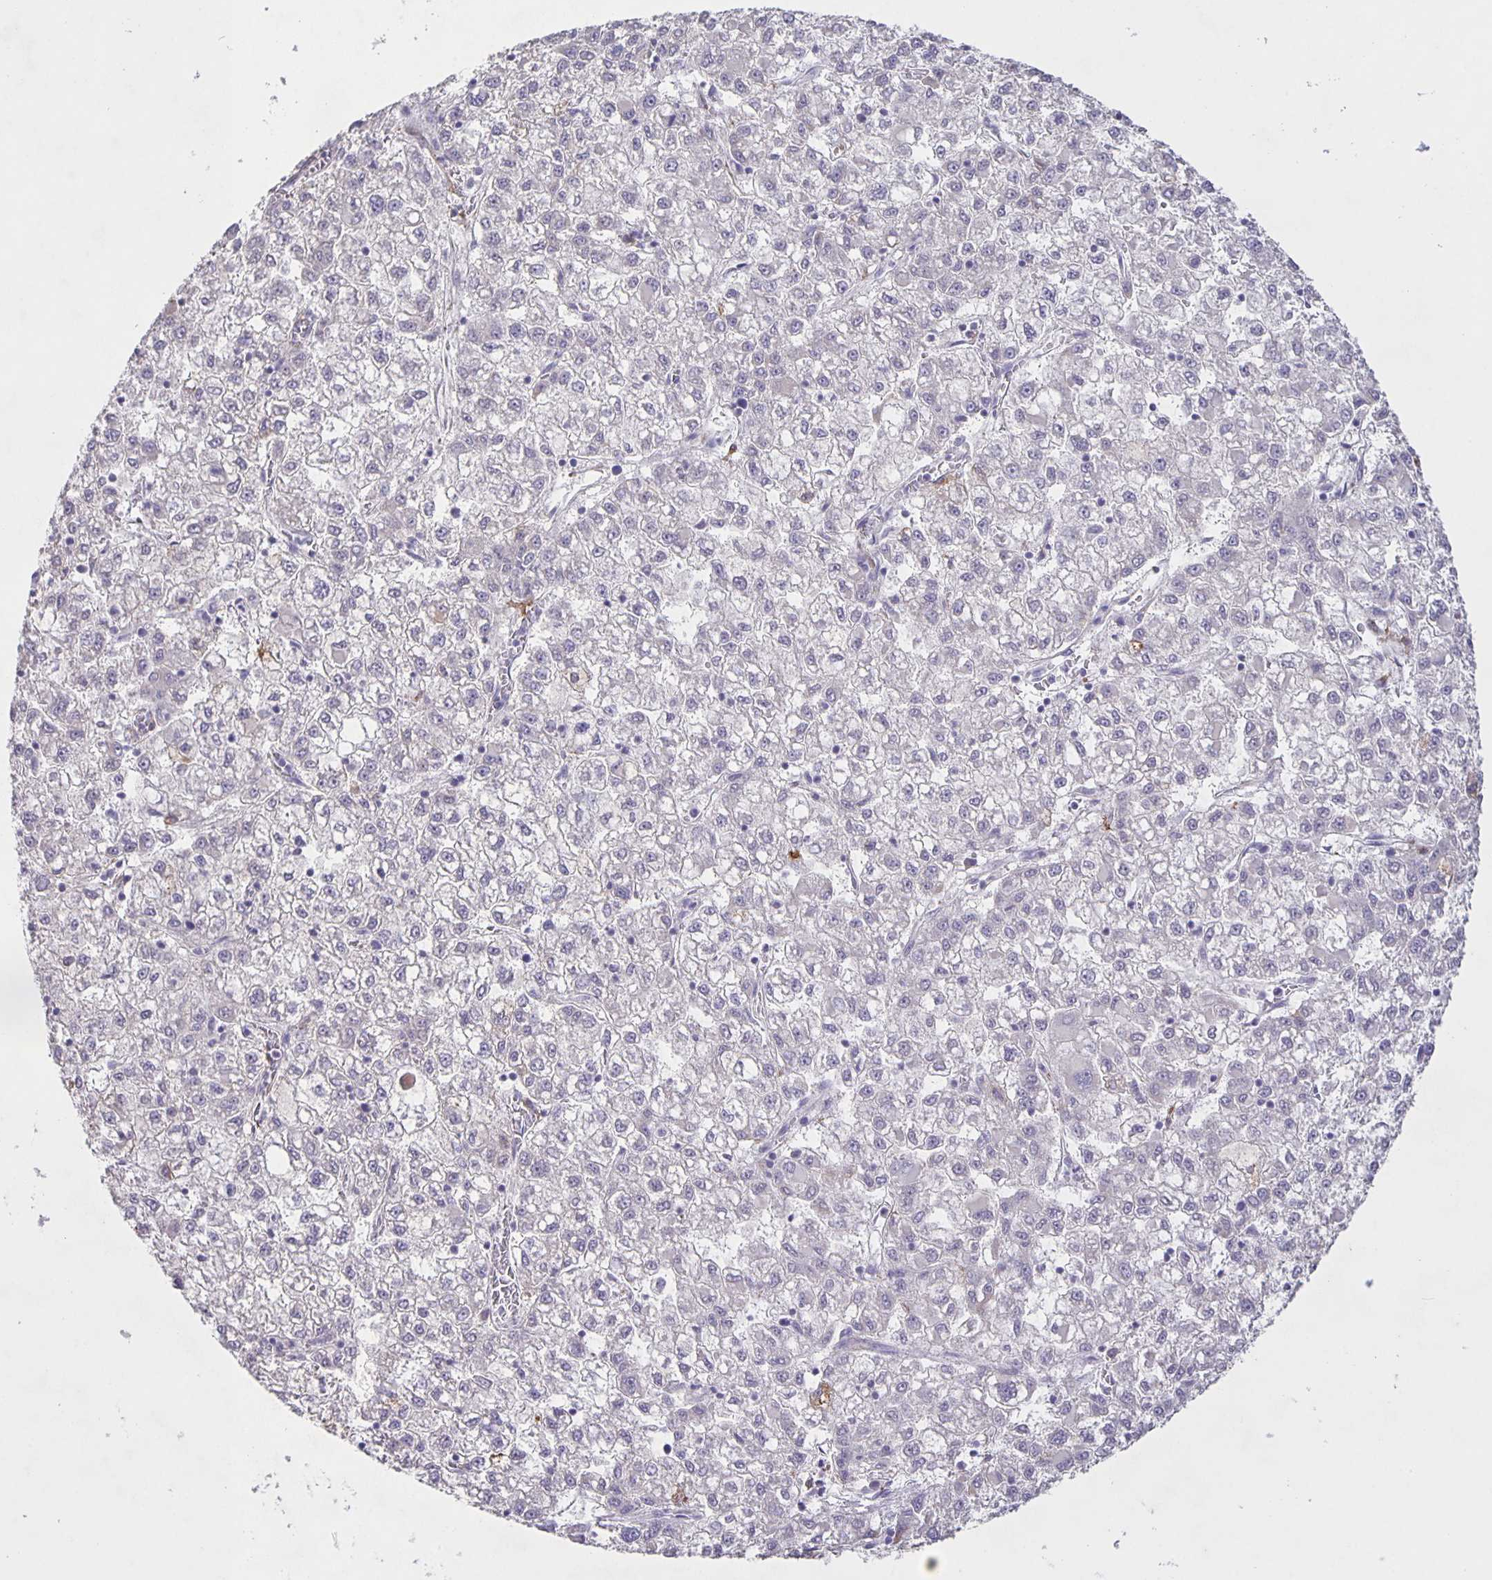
{"staining": {"intensity": "negative", "quantity": "none", "location": "none"}, "tissue": "liver cancer", "cell_type": "Tumor cells", "image_type": "cancer", "snomed": [{"axis": "morphology", "description": "Carcinoma, Hepatocellular, NOS"}, {"axis": "topography", "description": "Liver"}], "caption": "Protein analysis of liver hepatocellular carcinoma demonstrates no significant staining in tumor cells.", "gene": "SRCIN1", "patient": {"sex": "male", "age": 40}}